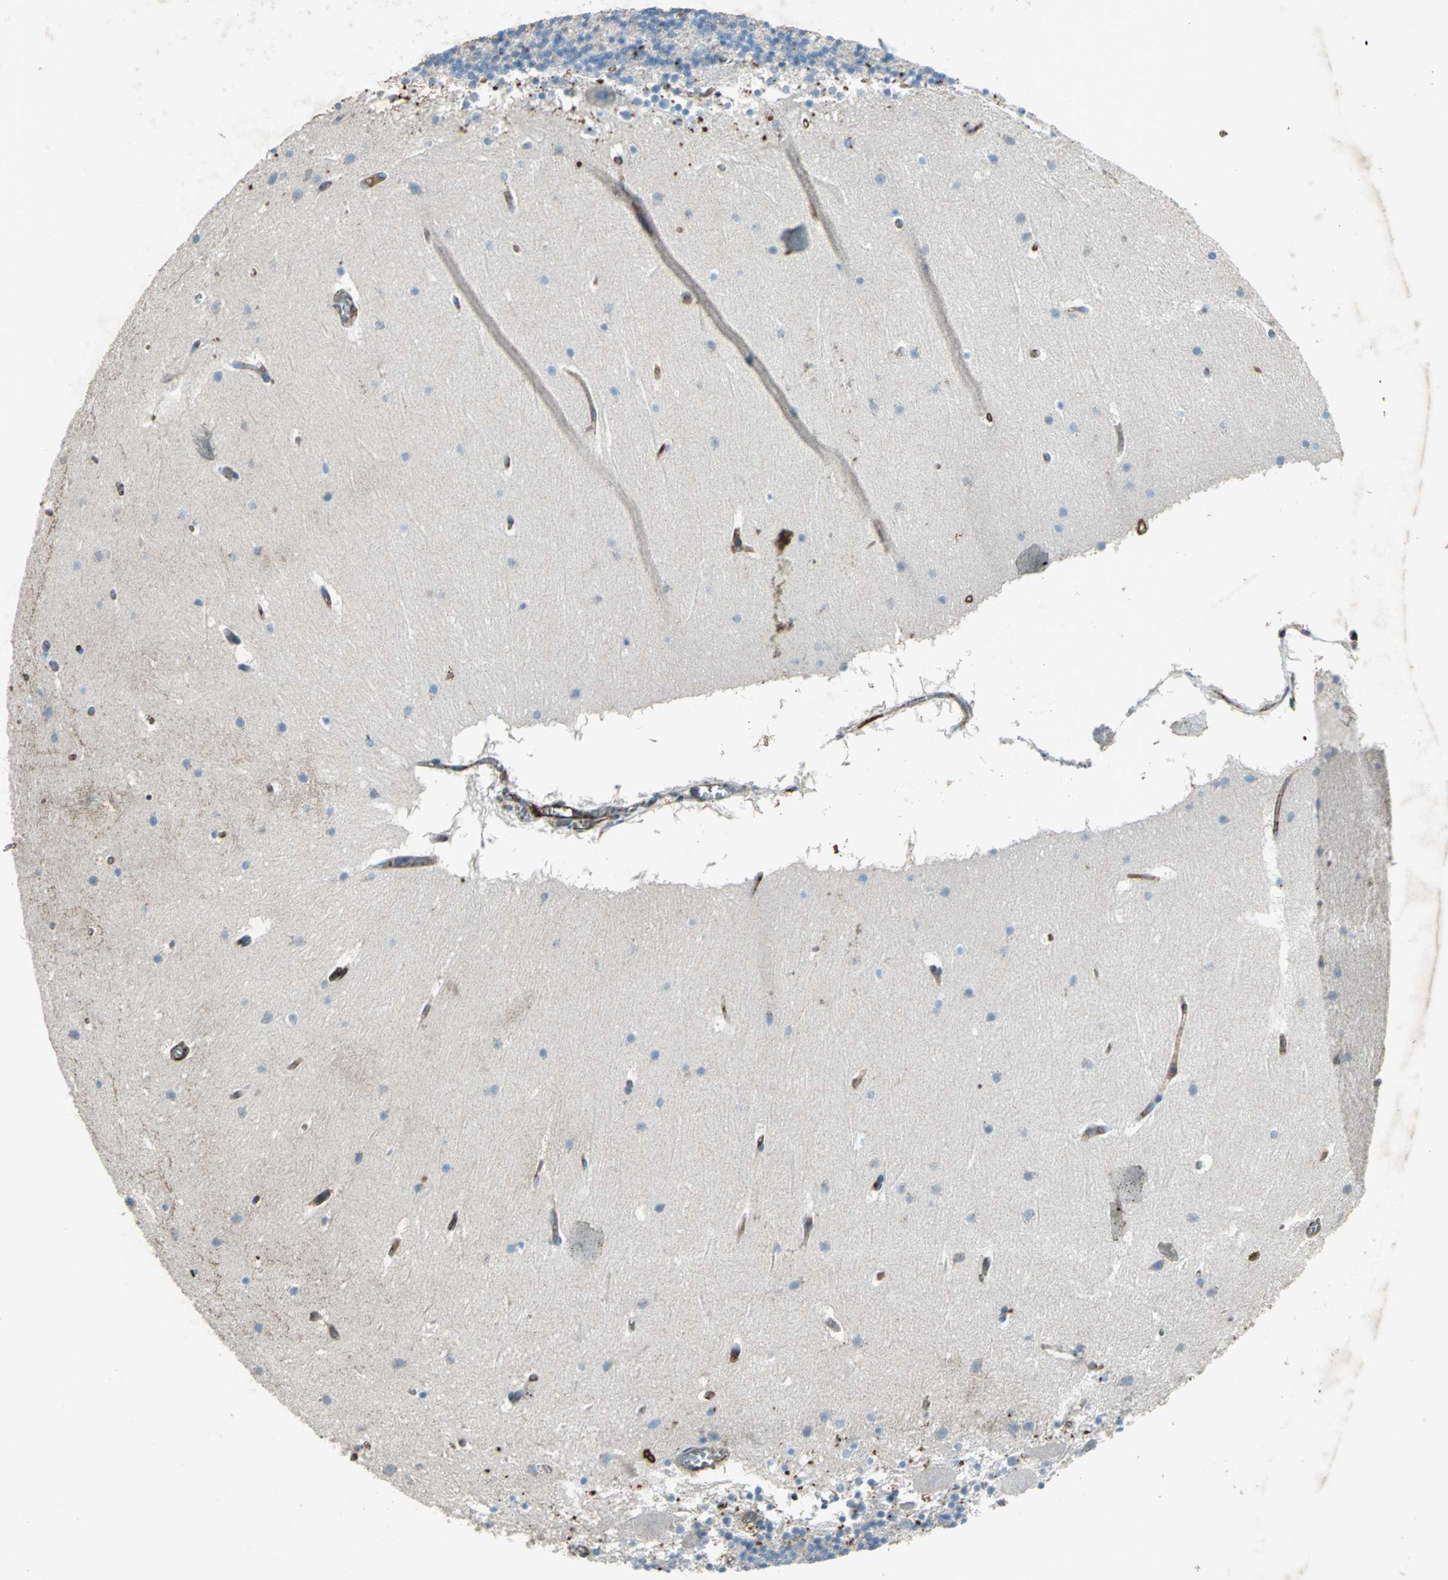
{"staining": {"intensity": "negative", "quantity": "none", "location": "none"}, "tissue": "cerebellum", "cell_type": "Cells in granular layer", "image_type": "normal", "snomed": [{"axis": "morphology", "description": "Normal tissue, NOS"}, {"axis": "topography", "description": "Cerebellum"}], "caption": "Cells in granular layer show no significant positivity in unremarkable cerebellum. (DAB immunohistochemistry (IHC) visualized using brightfield microscopy, high magnification).", "gene": "CCR6", "patient": {"sex": "male", "age": 45}}